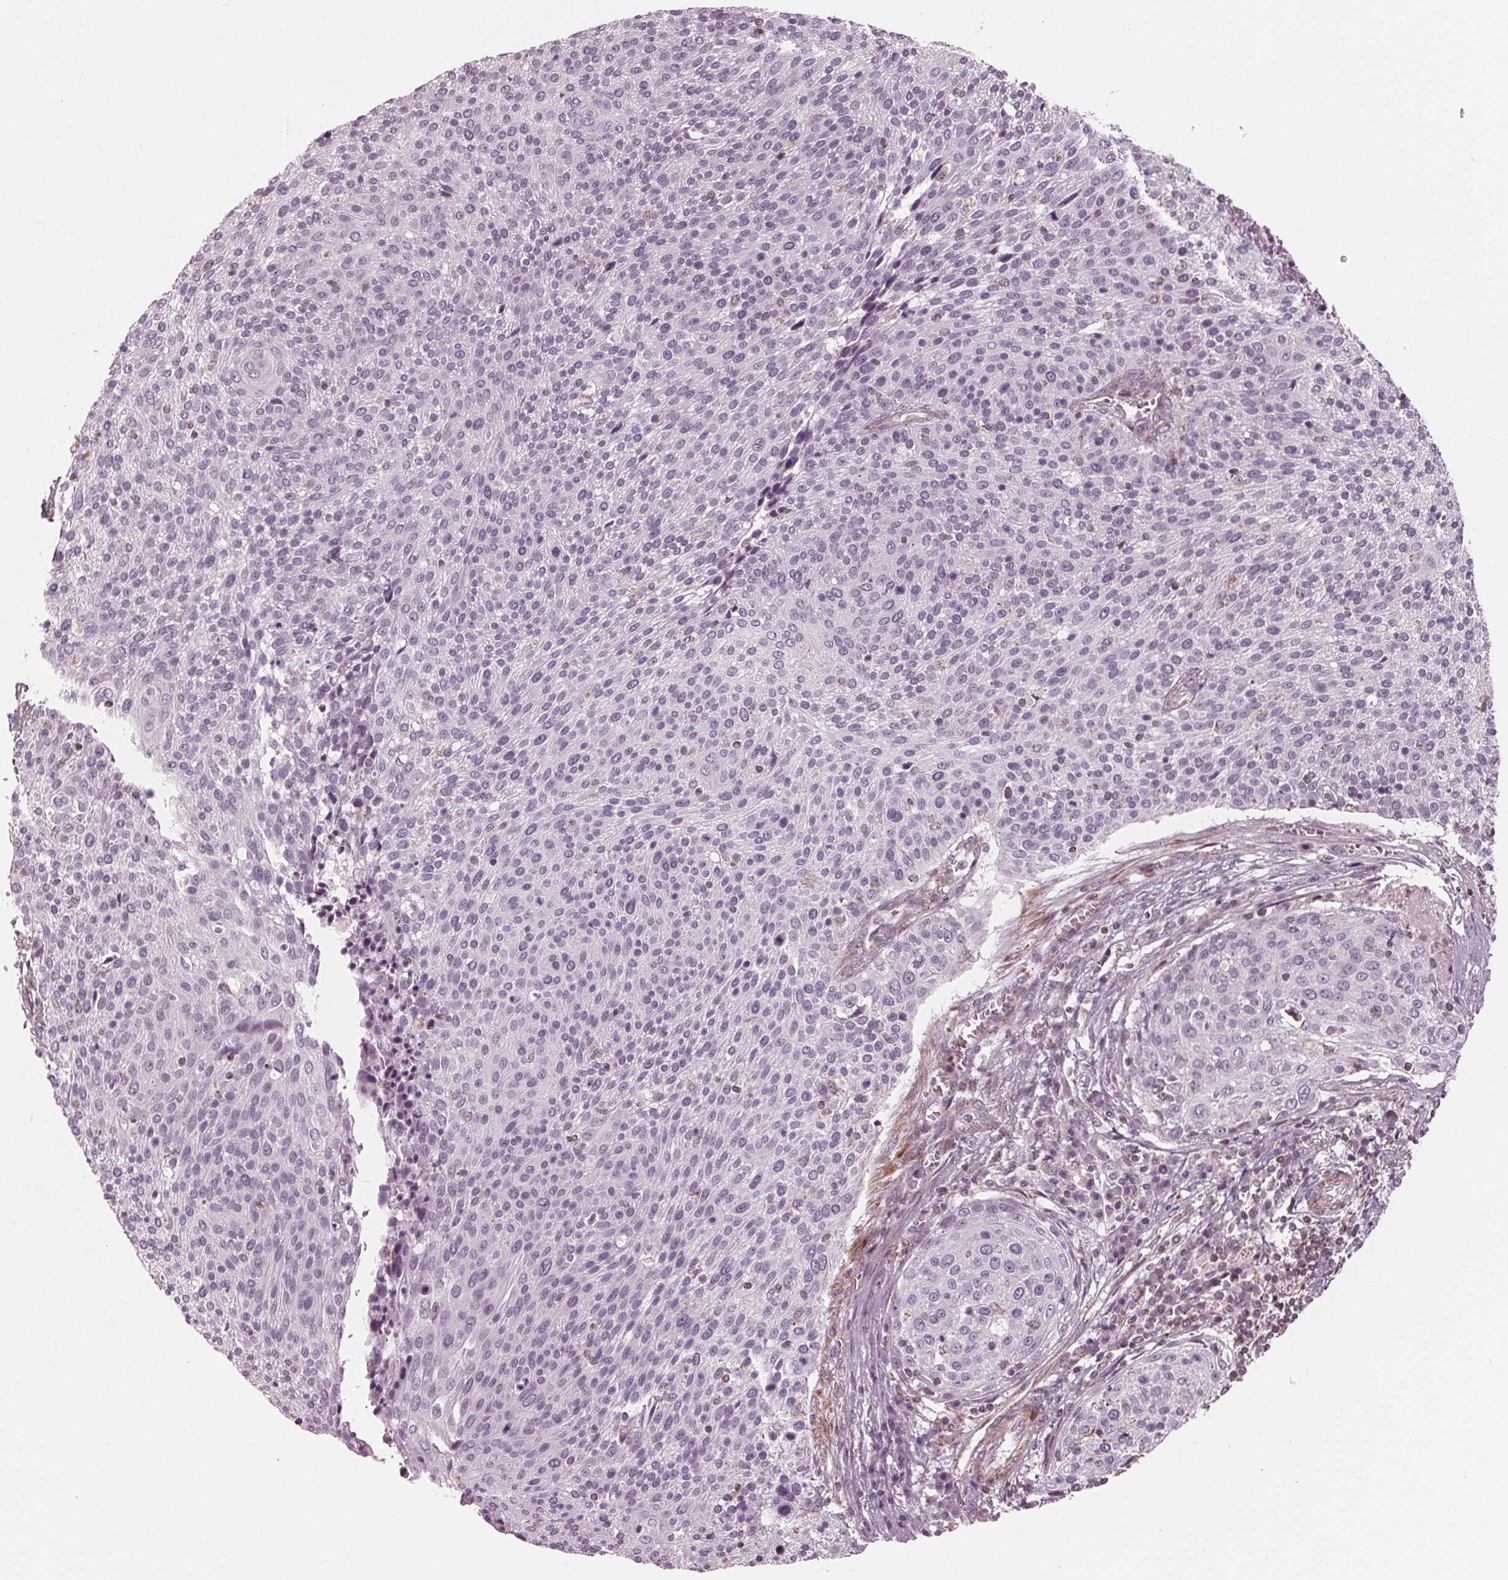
{"staining": {"intensity": "negative", "quantity": "none", "location": "none"}, "tissue": "cervical cancer", "cell_type": "Tumor cells", "image_type": "cancer", "snomed": [{"axis": "morphology", "description": "Squamous cell carcinoma, NOS"}, {"axis": "topography", "description": "Cervix"}], "caption": "IHC of cervical squamous cell carcinoma reveals no positivity in tumor cells.", "gene": "DCAF4L2", "patient": {"sex": "female", "age": 31}}